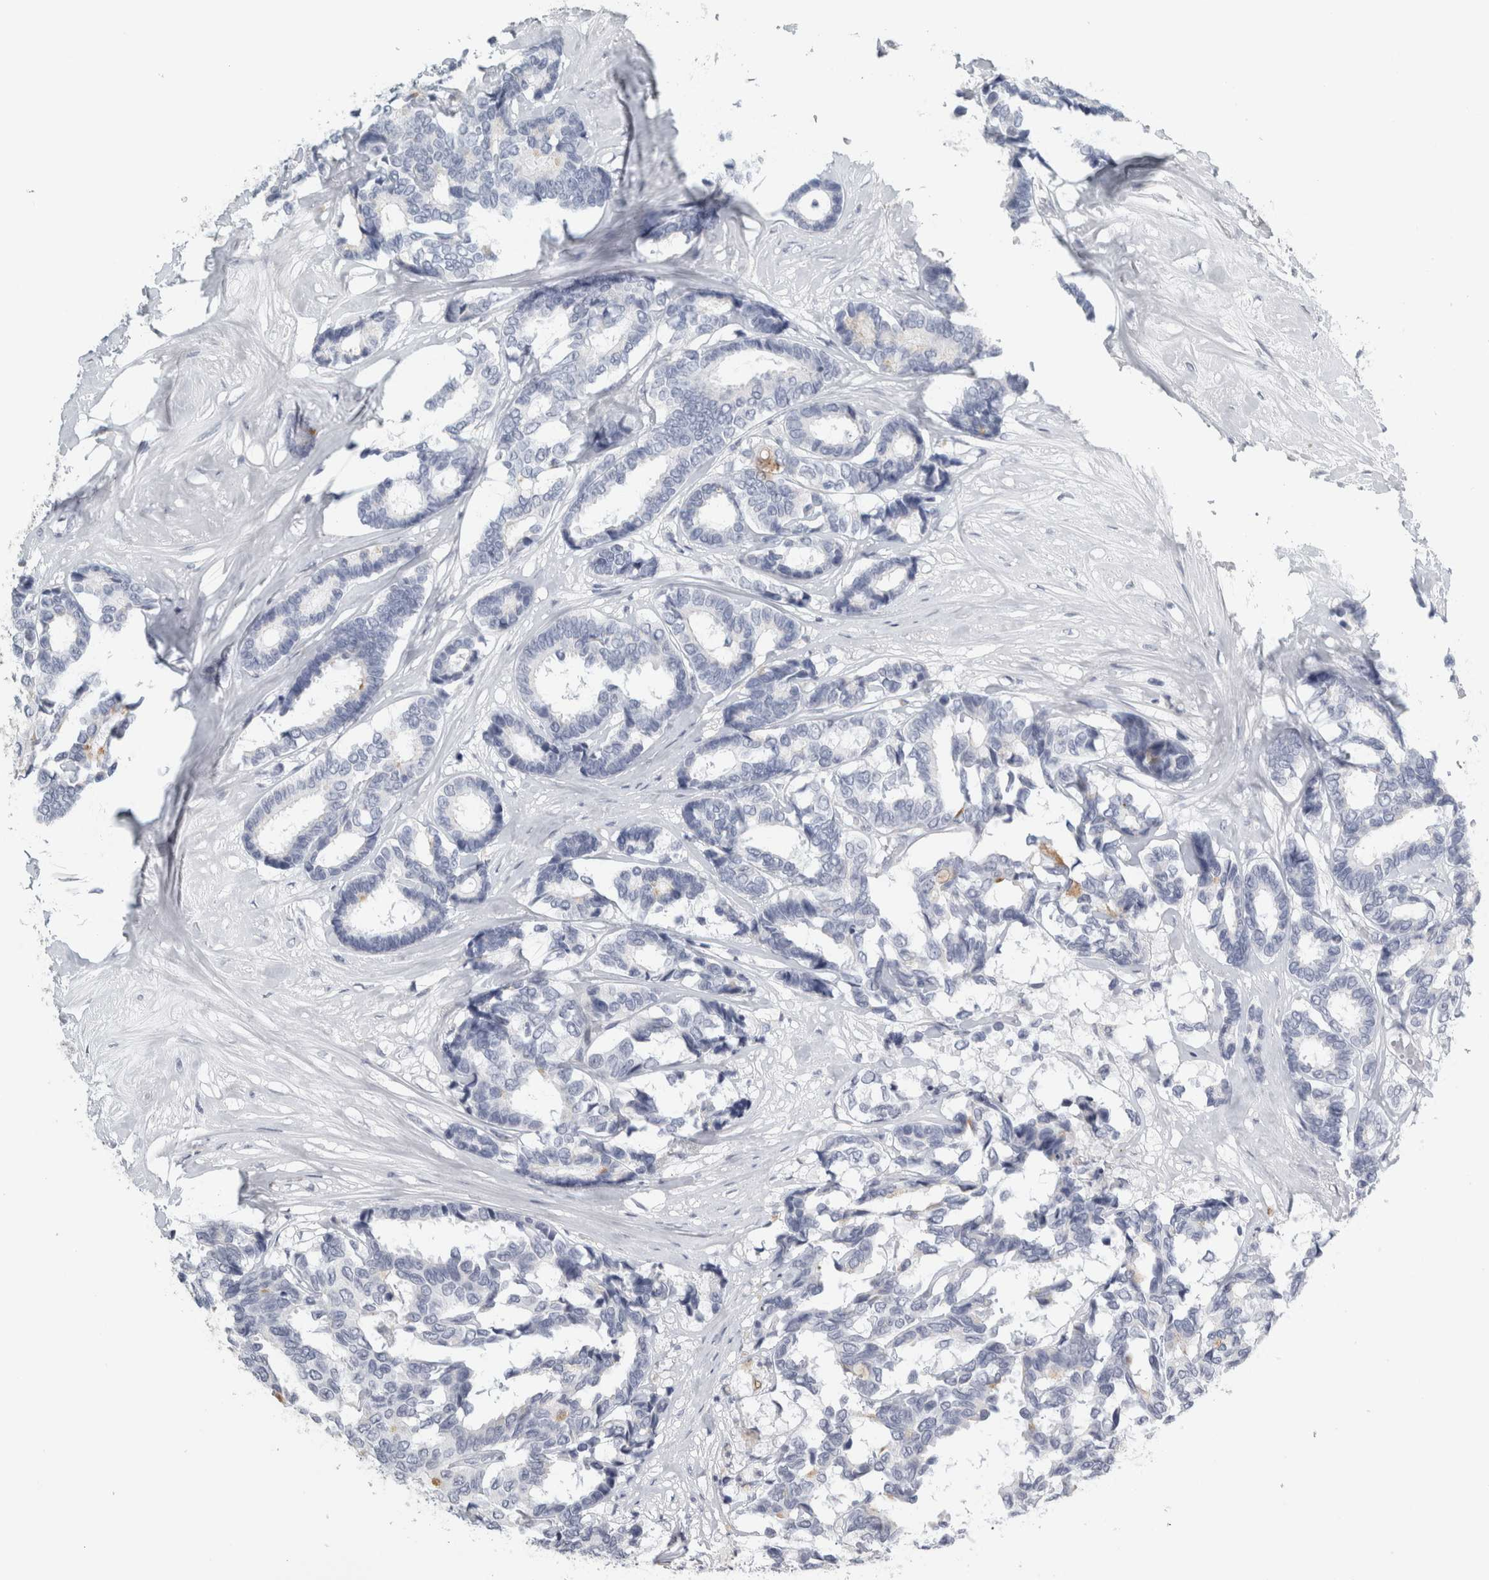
{"staining": {"intensity": "negative", "quantity": "none", "location": "none"}, "tissue": "breast cancer", "cell_type": "Tumor cells", "image_type": "cancer", "snomed": [{"axis": "morphology", "description": "Duct carcinoma"}, {"axis": "topography", "description": "Breast"}], "caption": "Intraductal carcinoma (breast) stained for a protein using immunohistochemistry (IHC) demonstrates no staining tumor cells.", "gene": "CPE", "patient": {"sex": "female", "age": 87}}